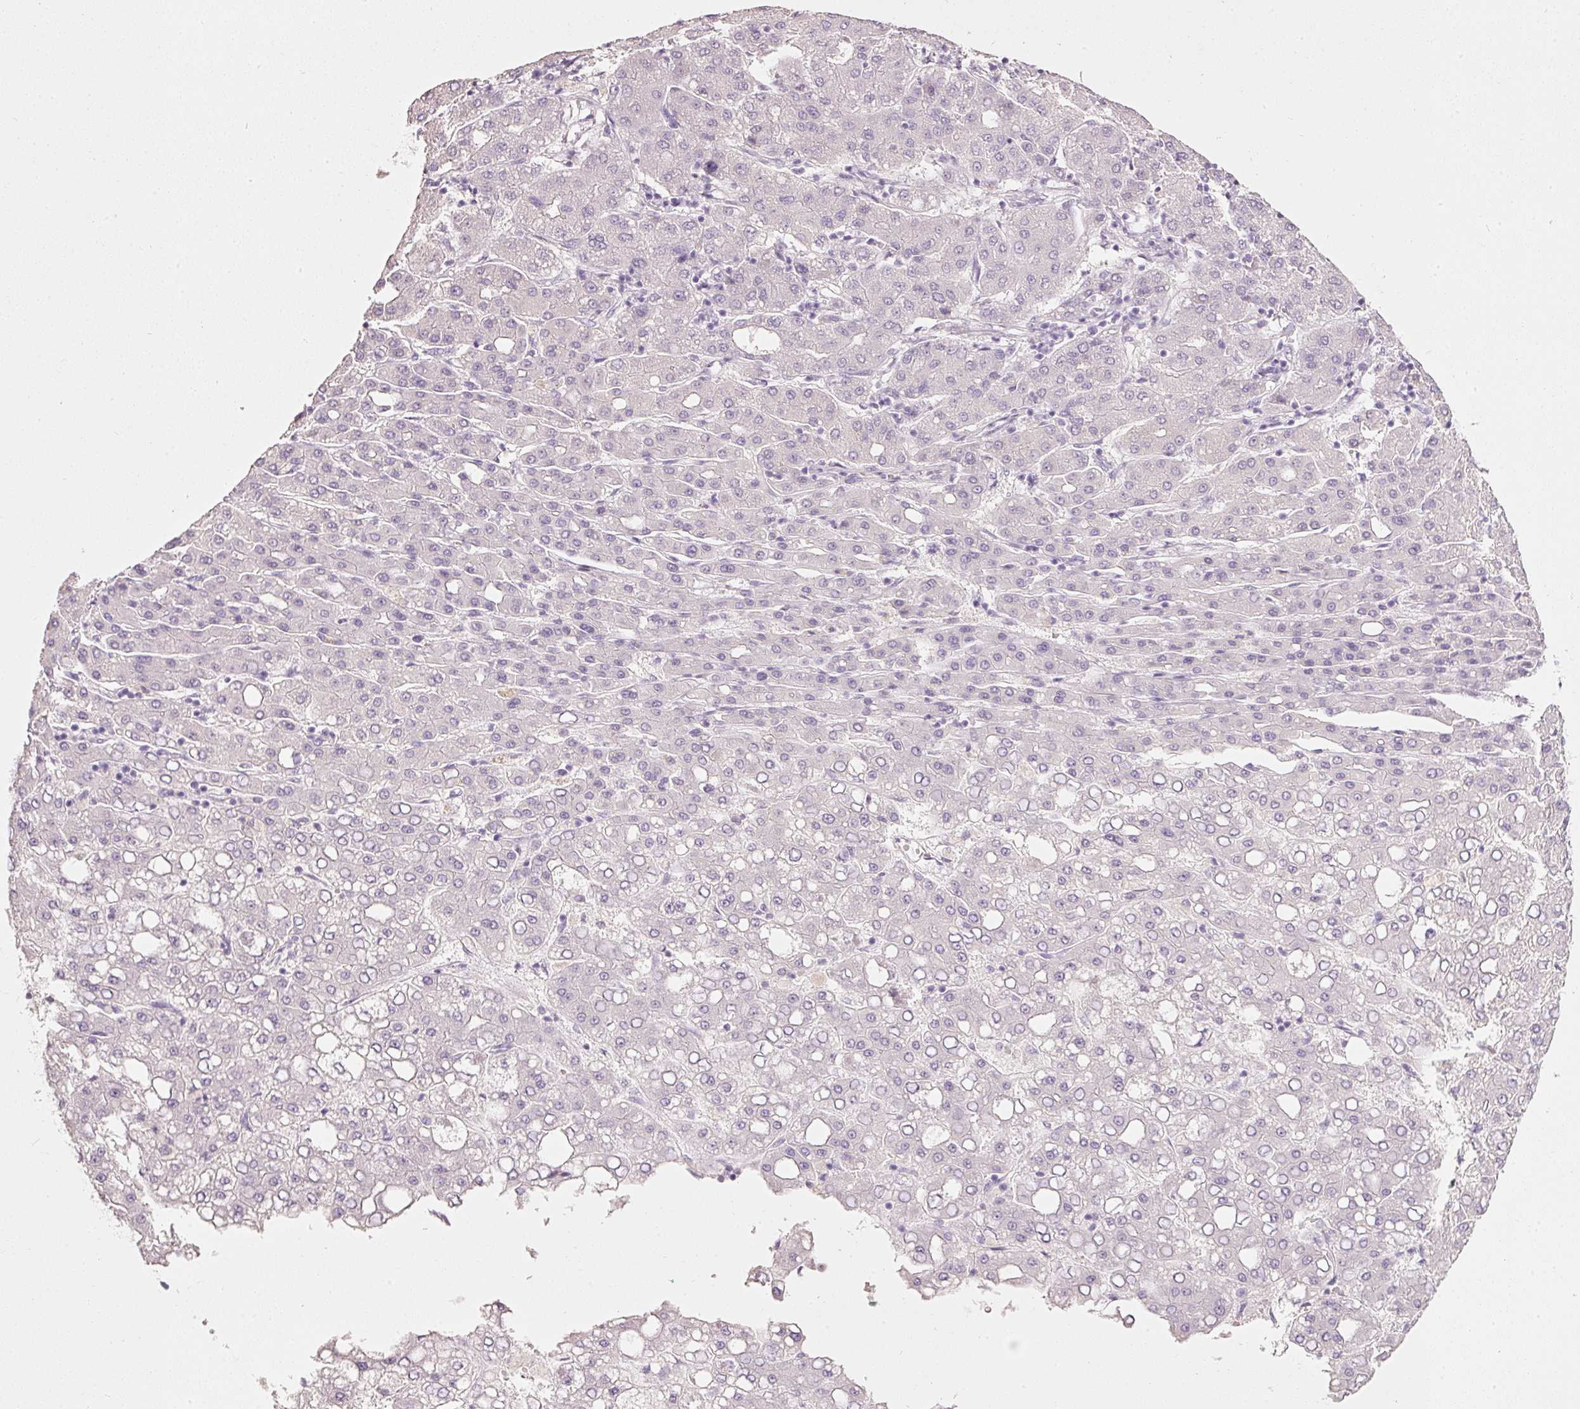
{"staining": {"intensity": "negative", "quantity": "none", "location": "none"}, "tissue": "liver cancer", "cell_type": "Tumor cells", "image_type": "cancer", "snomed": [{"axis": "morphology", "description": "Carcinoma, Hepatocellular, NOS"}, {"axis": "topography", "description": "Liver"}], "caption": "A micrograph of hepatocellular carcinoma (liver) stained for a protein exhibits no brown staining in tumor cells.", "gene": "PDXDC1", "patient": {"sex": "male", "age": 65}}